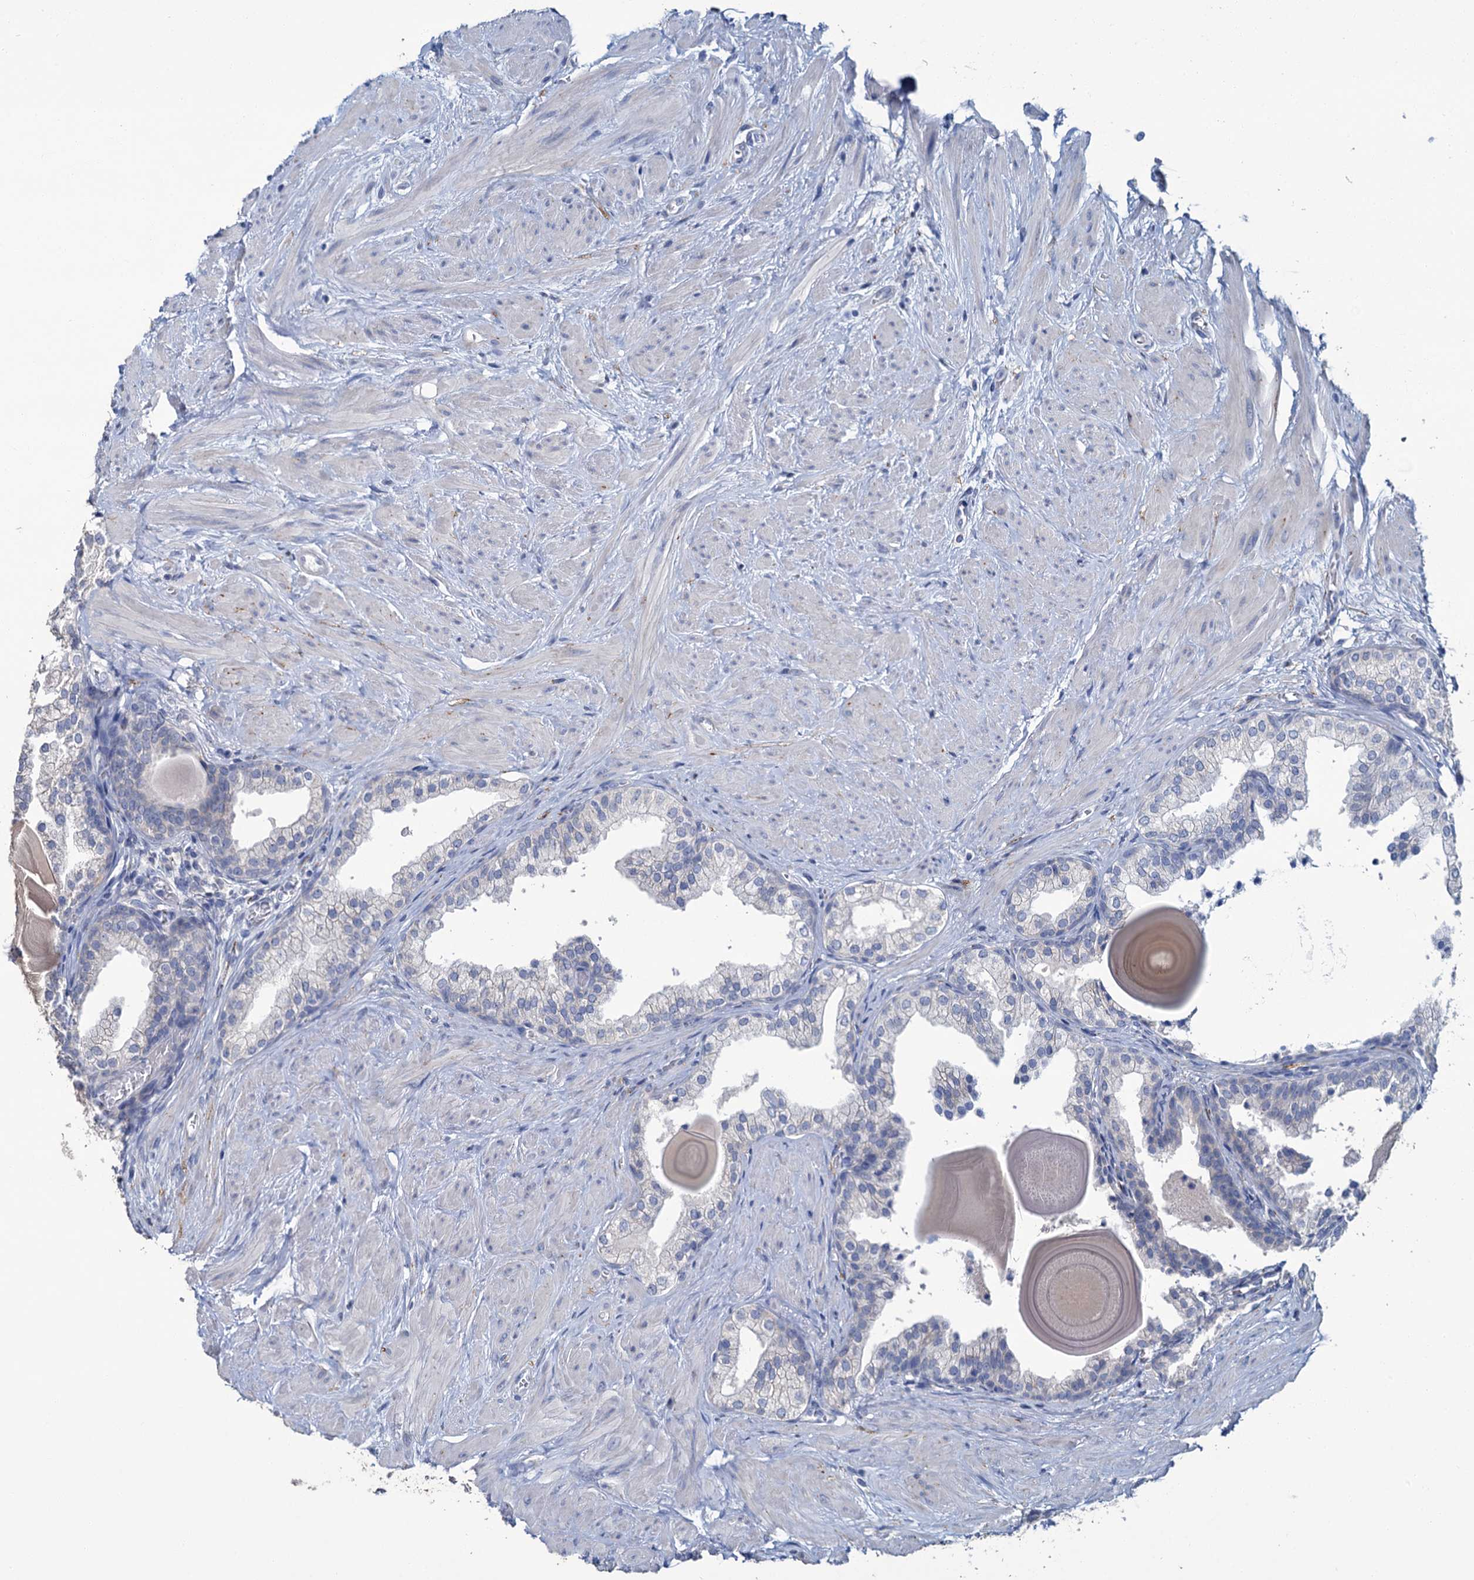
{"staining": {"intensity": "negative", "quantity": "none", "location": "none"}, "tissue": "prostate", "cell_type": "Glandular cells", "image_type": "normal", "snomed": [{"axis": "morphology", "description": "Normal tissue, NOS"}, {"axis": "topography", "description": "Prostate"}], "caption": "Immunohistochemistry image of benign prostate stained for a protein (brown), which reveals no positivity in glandular cells. (DAB immunohistochemistry, high magnification).", "gene": "SNCB", "patient": {"sex": "male", "age": 48}}